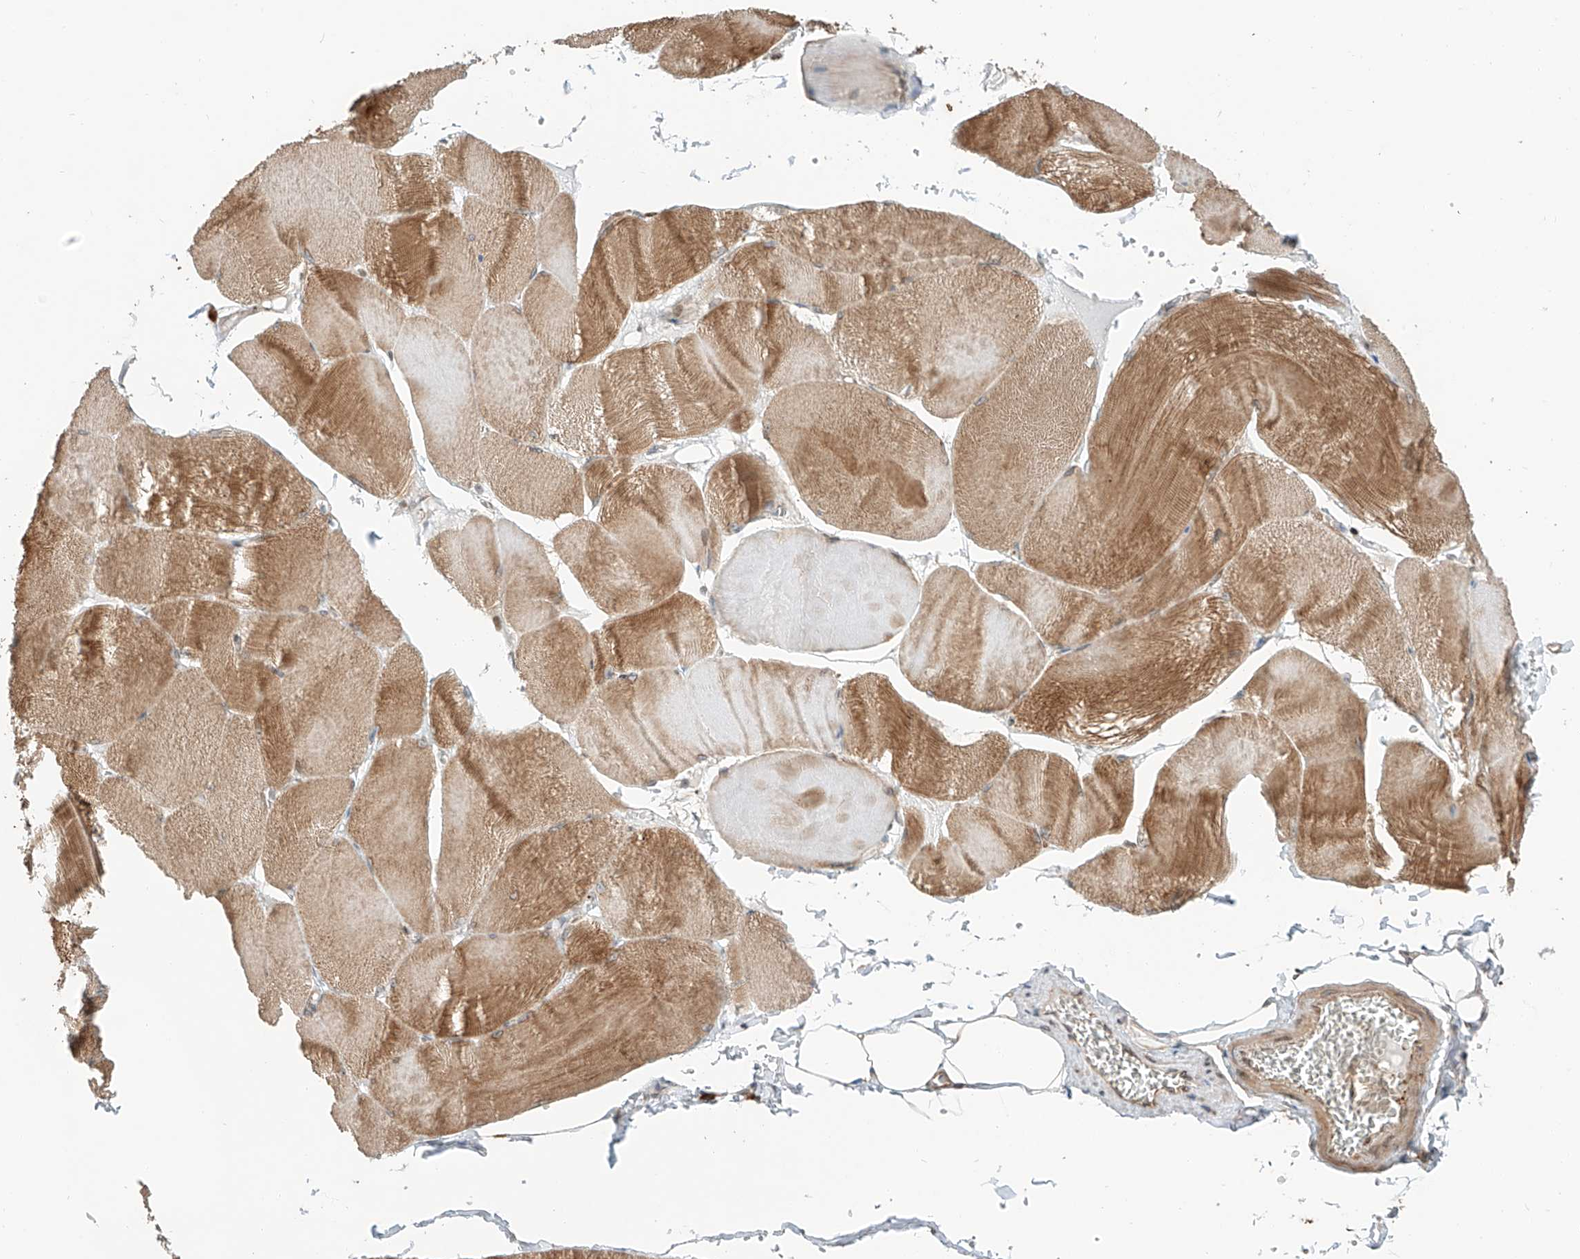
{"staining": {"intensity": "moderate", "quantity": ">75%", "location": "cytoplasmic/membranous"}, "tissue": "skeletal muscle", "cell_type": "Myocytes", "image_type": "normal", "snomed": [{"axis": "morphology", "description": "Normal tissue, NOS"}, {"axis": "morphology", "description": "Basal cell carcinoma"}, {"axis": "topography", "description": "Skeletal muscle"}], "caption": "Immunohistochemistry (IHC) of normal skeletal muscle reveals medium levels of moderate cytoplasmic/membranous expression in about >75% of myocytes. The staining was performed using DAB (3,3'-diaminobenzidine), with brown indicating positive protein expression. Nuclei are stained blue with hematoxylin.", "gene": "CEP162", "patient": {"sex": "female", "age": 64}}